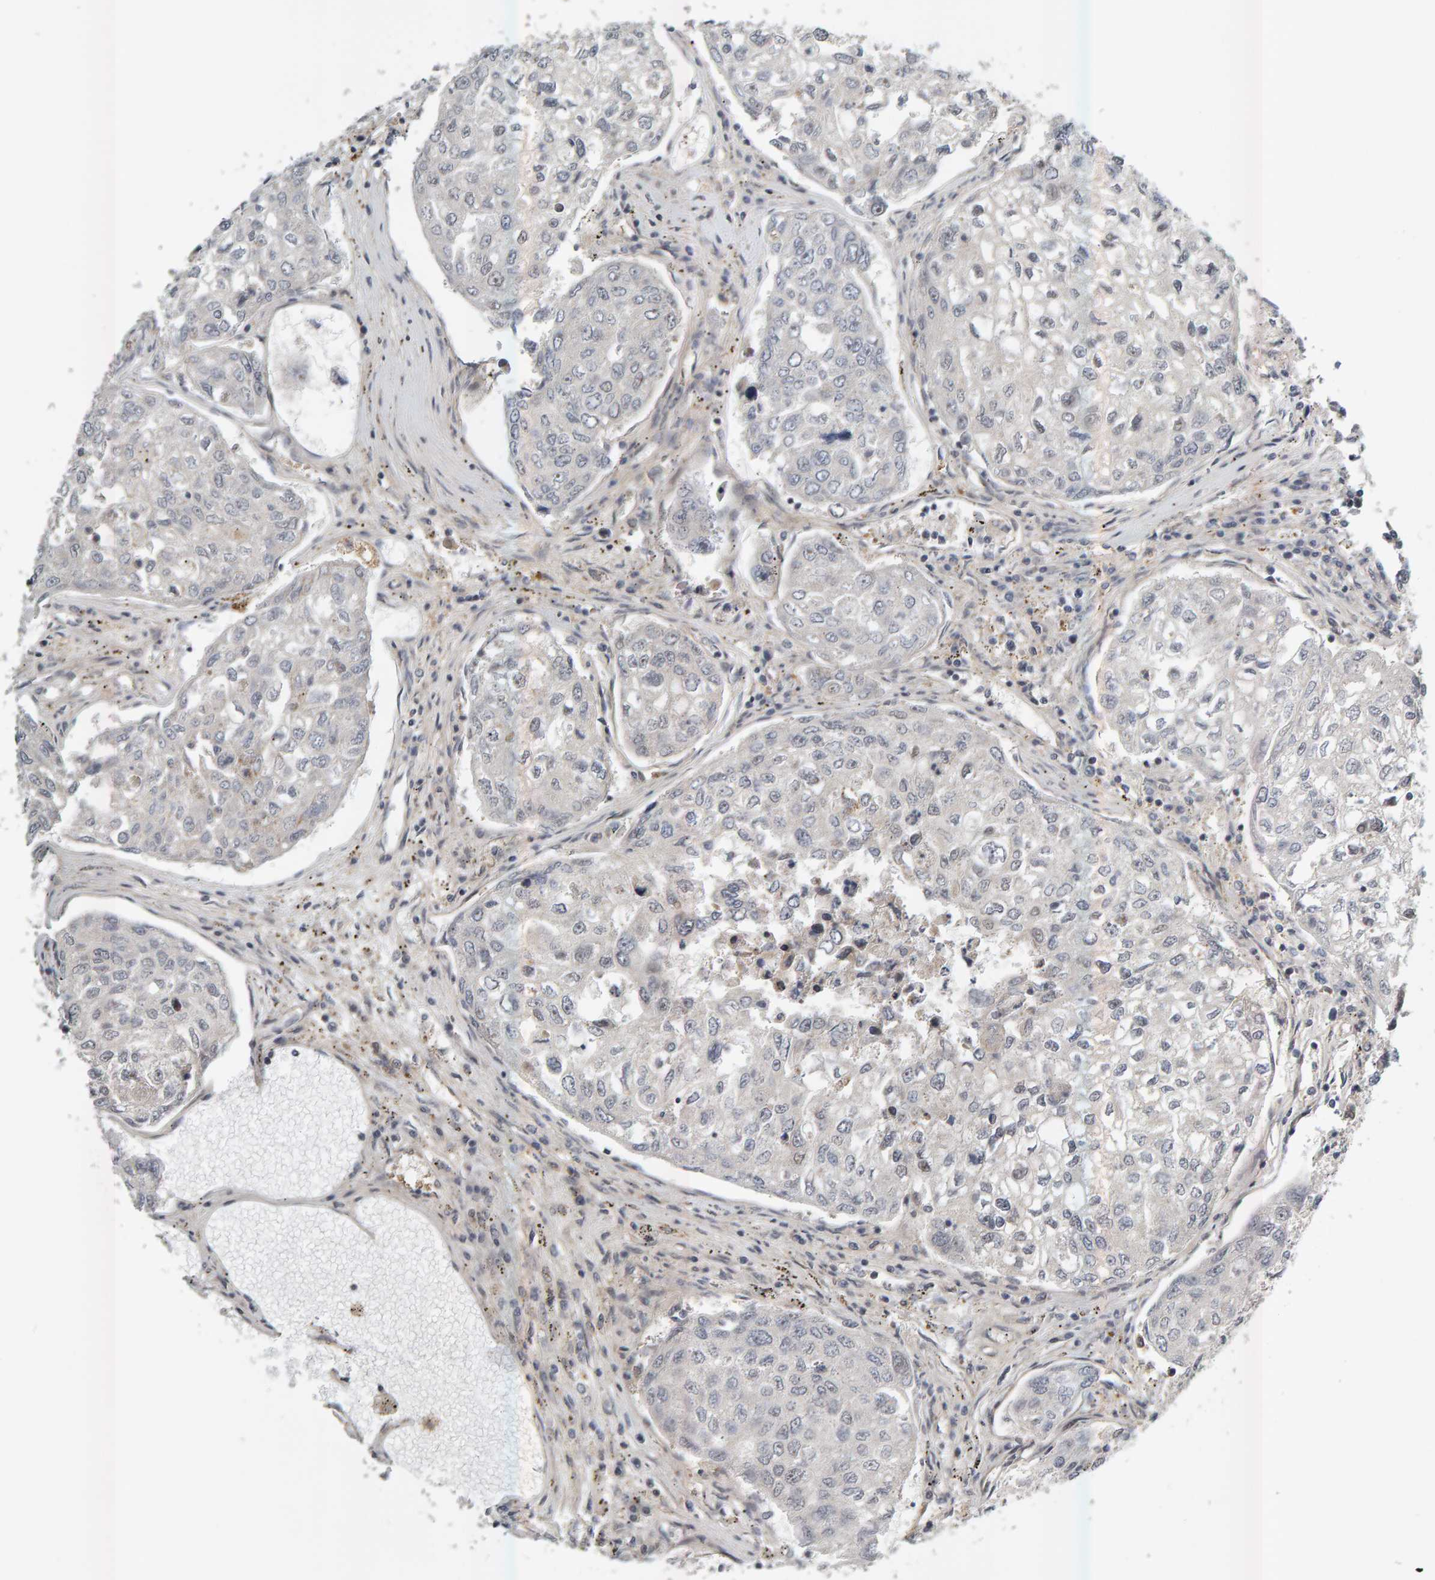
{"staining": {"intensity": "negative", "quantity": "none", "location": "none"}, "tissue": "urothelial cancer", "cell_type": "Tumor cells", "image_type": "cancer", "snomed": [{"axis": "morphology", "description": "Urothelial carcinoma, High grade"}, {"axis": "topography", "description": "Lymph node"}, {"axis": "topography", "description": "Urinary bladder"}], "caption": "A photomicrograph of urothelial cancer stained for a protein reveals no brown staining in tumor cells.", "gene": "ZNF160", "patient": {"sex": "male", "age": 51}}